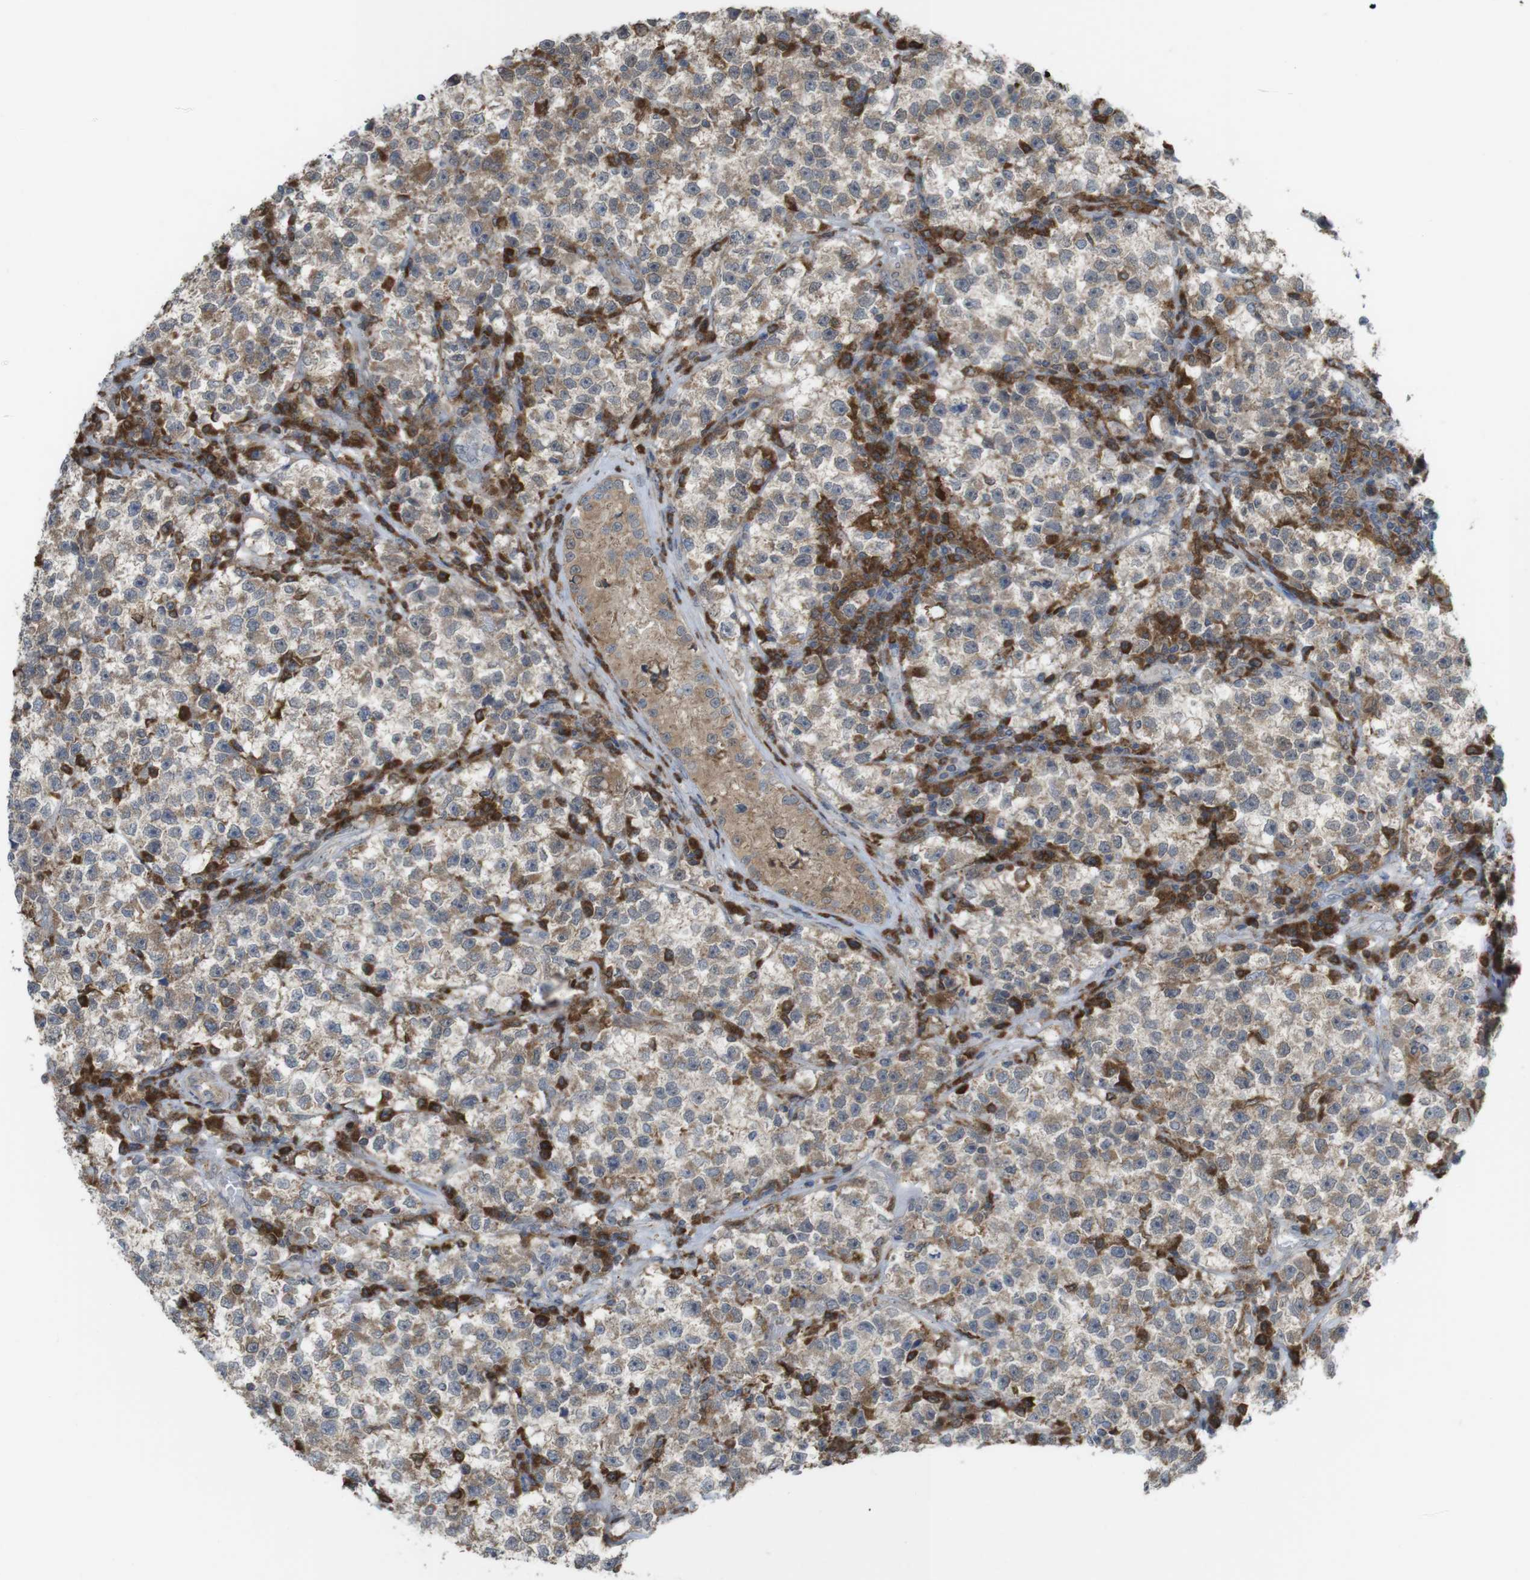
{"staining": {"intensity": "weak", "quantity": ">75%", "location": "cytoplasmic/membranous"}, "tissue": "testis cancer", "cell_type": "Tumor cells", "image_type": "cancer", "snomed": [{"axis": "morphology", "description": "Seminoma, NOS"}, {"axis": "topography", "description": "Testis"}], "caption": "Brown immunohistochemical staining in testis cancer (seminoma) demonstrates weak cytoplasmic/membranous positivity in about >75% of tumor cells. (DAB IHC, brown staining for protein, blue staining for nuclei).", "gene": "PRKCD", "patient": {"sex": "male", "age": 22}}